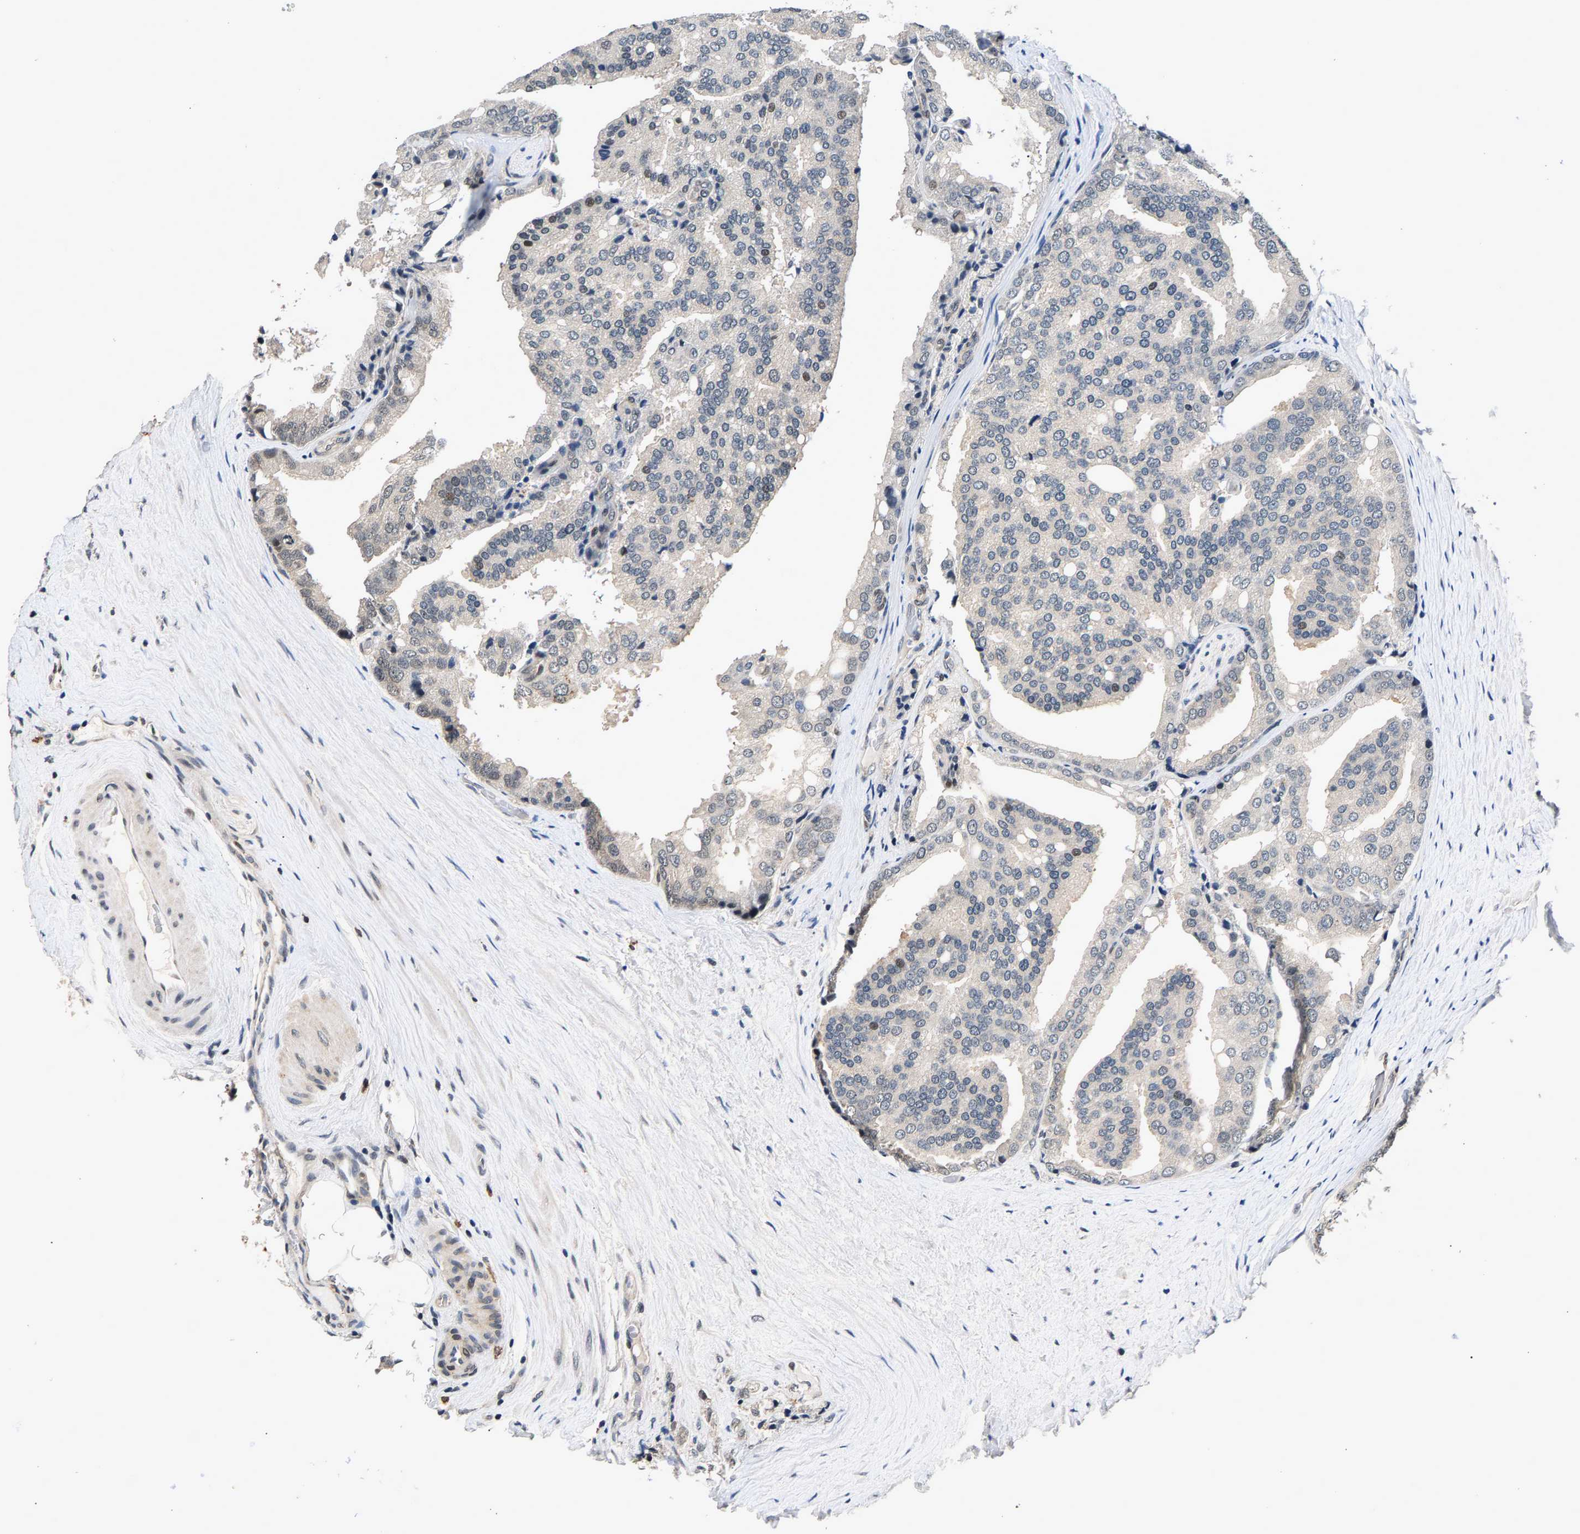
{"staining": {"intensity": "weak", "quantity": "<25%", "location": "nuclear"}, "tissue": "prostate cancer", "cell_type": "Tumor cells", "image_type": "cancer", "snomed": [{"axis": "morphology", "description": "Adenocarcinoma, High grade"}, {"axis": "topography", "description": "Prostate"}], "caption": "A micrograph of human prostate high-grade adenocarcinoma is negative for staining in tumor cells.", "gene": "RBM33", "patient": {"sex": "male", "age": 50}}